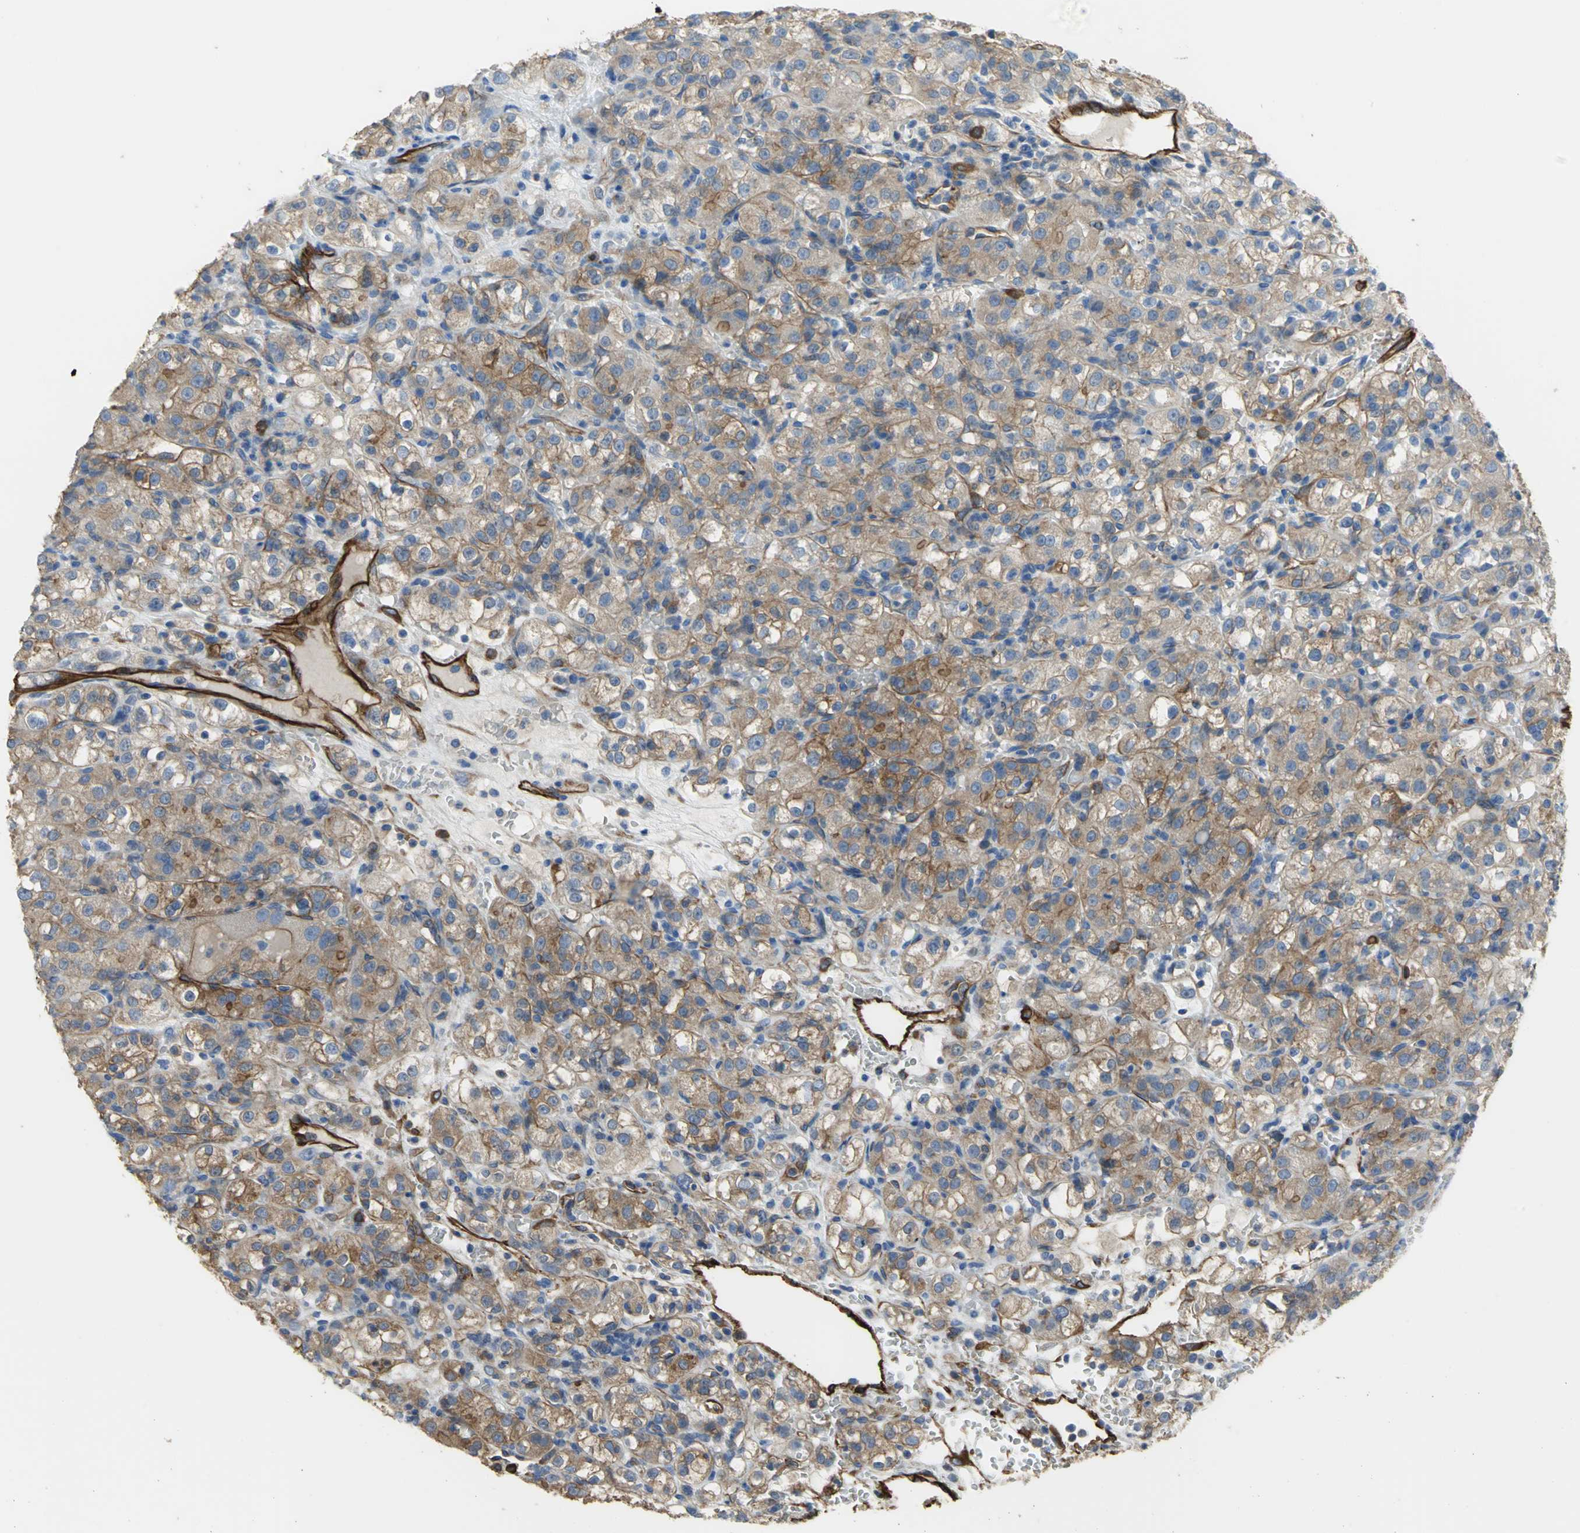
{"staining": {"intensity": "moderate", "quantity": ">75%", "location": "cytoplasmic/membranous"}, "tissue": "renal cancer", "cell_type": "Tumor cells", "image_type": "cancer", "snomed": [{"axis": "morphology", "description": "Normal tissue, NOS"}, {"axis": "morphology", "description": "Adenocarcinoma, NOS"}, {"axis": "topography", "description": "Kidney"}], "caption": "A brown stain shows moderate cytoplasmic/membranous staining of a protein in human renal adenocarcinoma tumor cells.", "gene": "FLNB", "patient": {"sex": "male", "age": 61}}